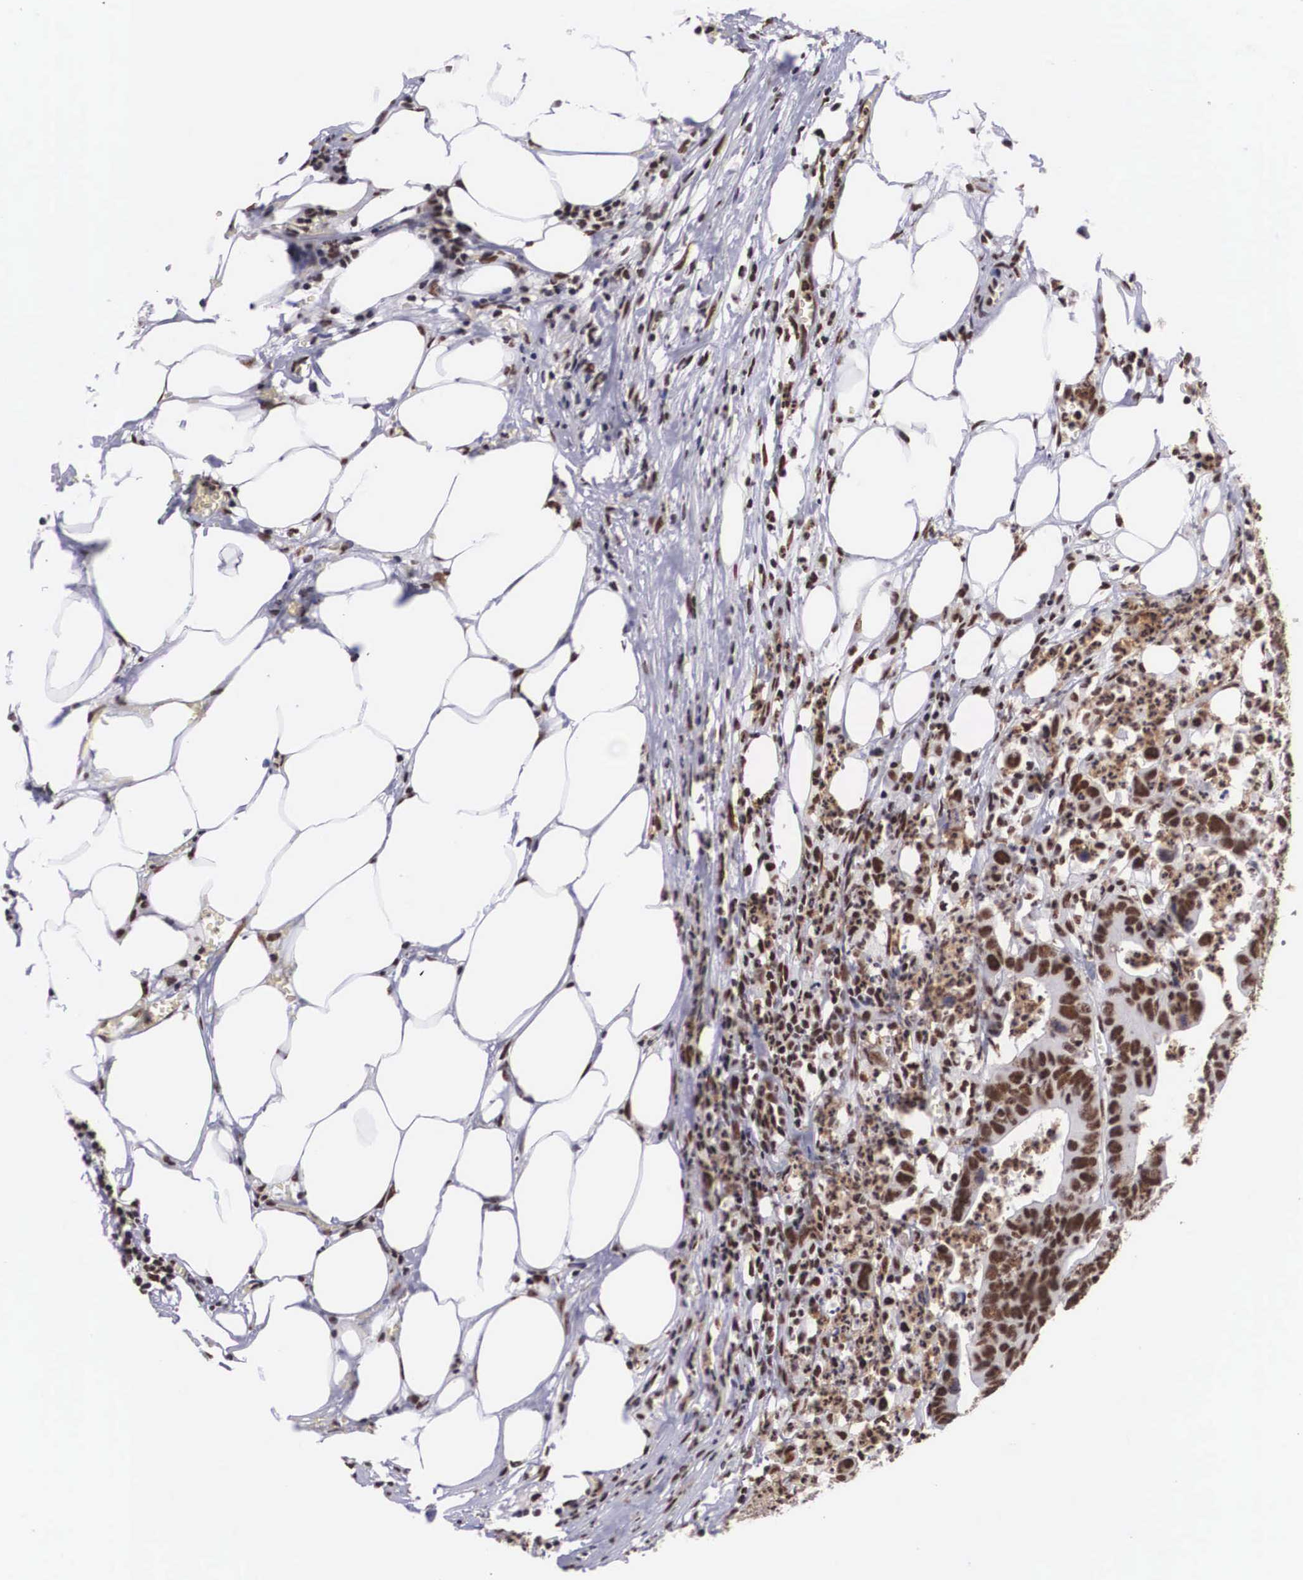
{"staining": {"intensity": "moderate", "quantity": ">75%", "location": "nuclear"}, "tissue": "colorectal cancer", "cell_type": "Tumor cells", "image_type": "cancer", "snomed": [{"axis": "morphology", "description": "Adenocarcinoma, NOS"}, {"axis": "topography", "description": "Colon"}], "caption": "IHC of colorectal cancer (adenocarcinoma) reveals medium levels of moderate nuclear positivity in about >75% of tumor cells.", "gene": "SF3A1", "patient": {"sex": "male", "age": 55}}